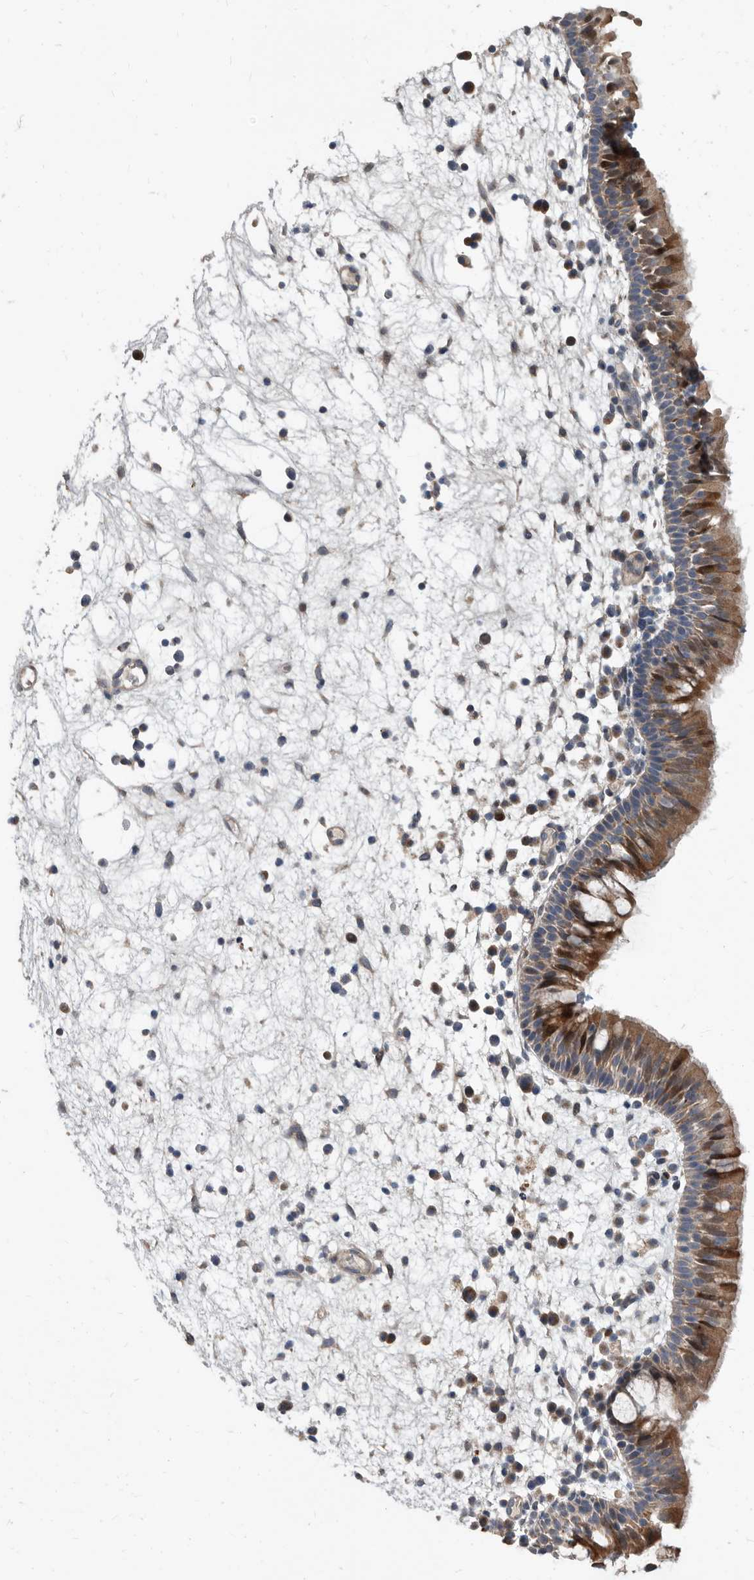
{"staining": {"intensity": "moderate", "quantity": ">75%", "location": "cytoplasmic/membranous"}, "tissue": "nasopharynx", "cell_type": "Respiratory epithelial cells", "image_type": "normal", "snomed": [{"axis": "morphology", "description": "Normal tissue, NOS"}, {"axis": "morphology", "description": "Inflammation, NOS"}, {"axis": "morphology", "description": "Malignant melanoma, Metastatic site"}, {"axis": "topography", "description": "Nasopharynx"}], "caption": "This micrograph exhibits immunohistochemistry staining of benign nasopharynx, with medium moderate cytoplasmic/membranous staining in approximately >75% of respiratory epithelial cells.", "gene": "APEH", "patient": {"sex": "male", "age": 70}}